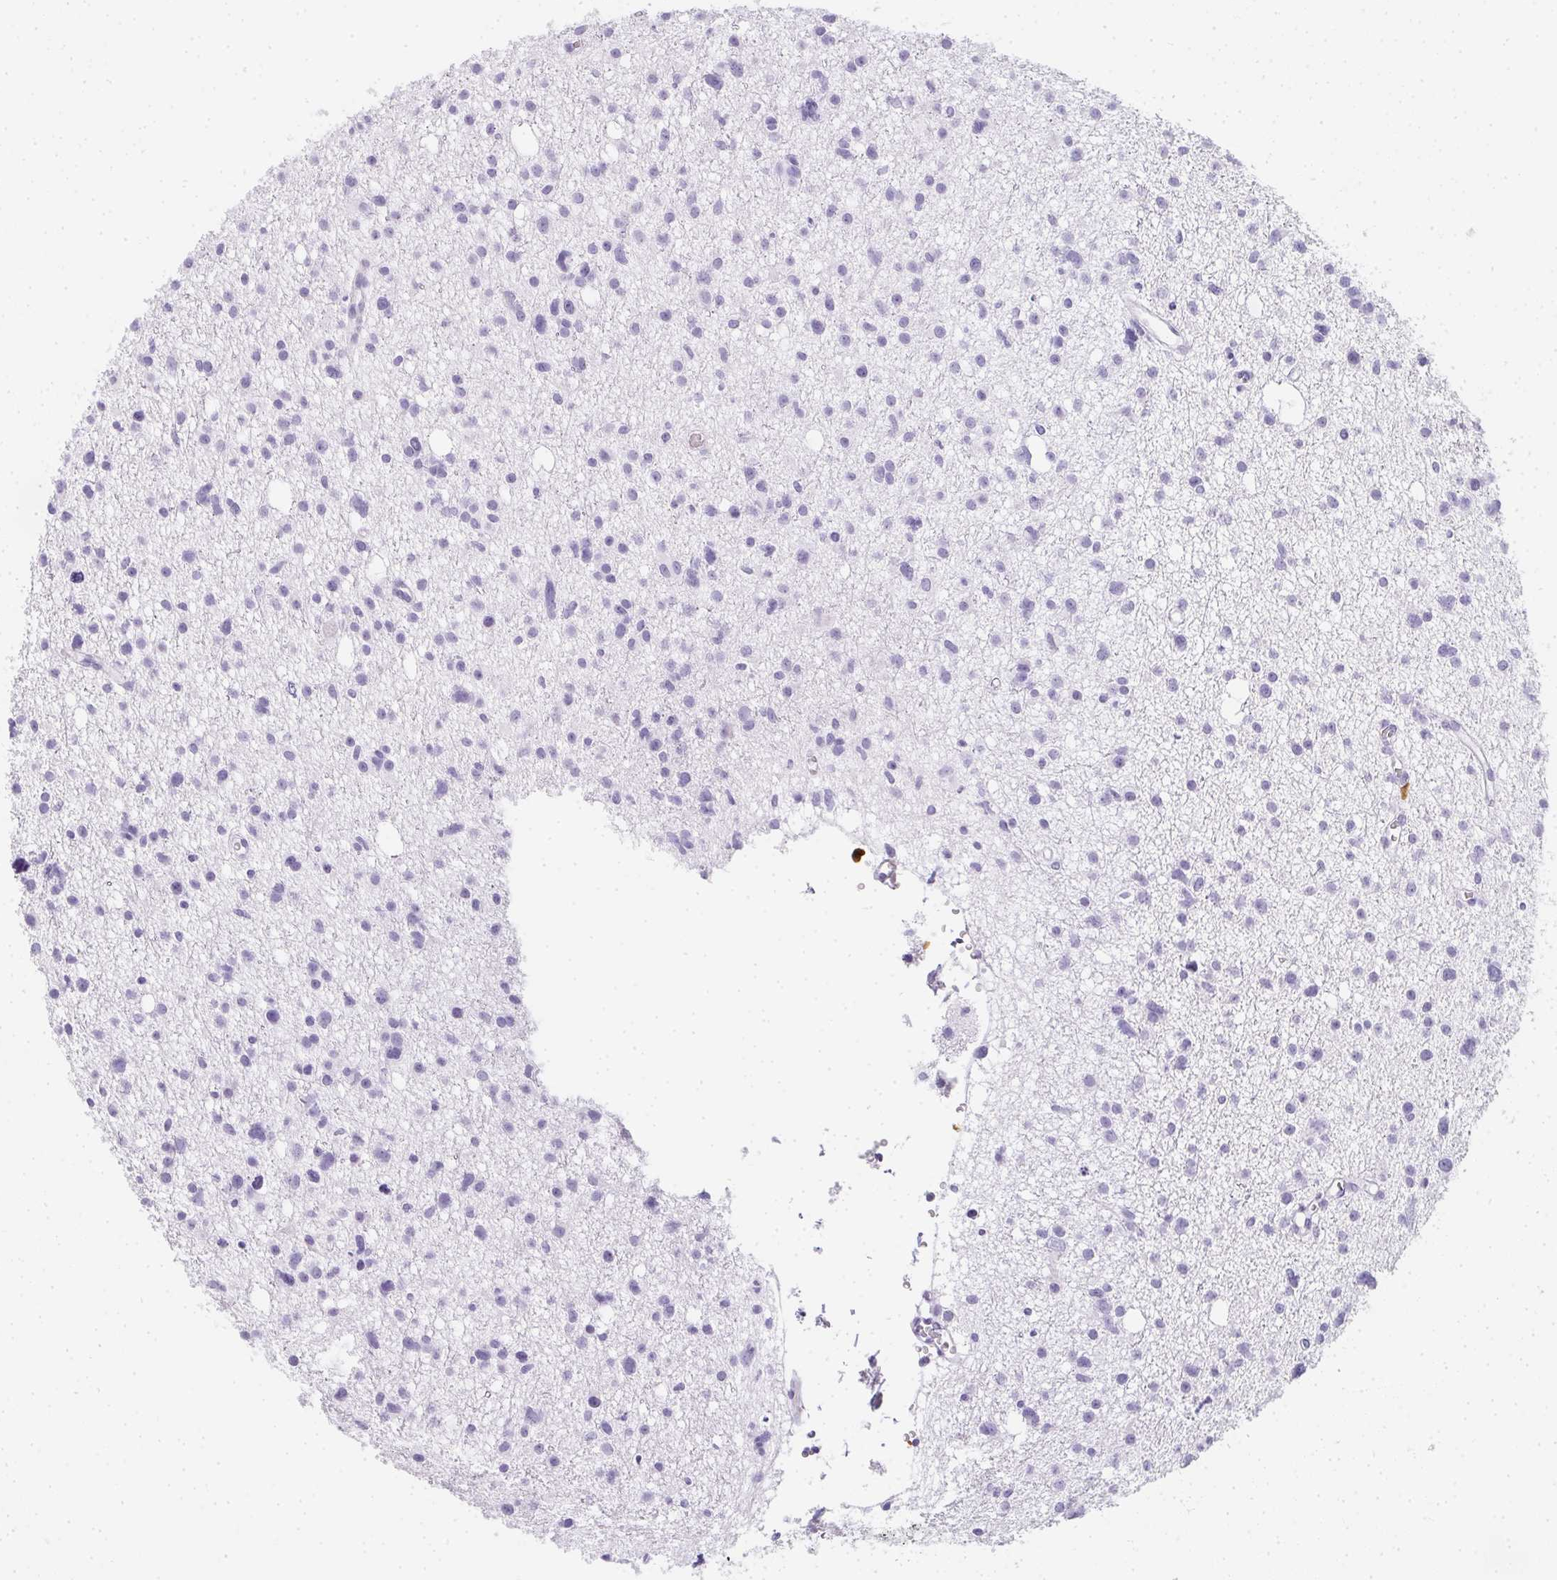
{"staining": {"intensity": "negative", "quantity": "none", "location": "none"}, "tissue": "glioma", "cell_type": "Tumor cells", "image_type": "cancer", "snomed": [{"axis": "morphology", "description": "Glioma, malignant, High grade"}, {"axis": "topography", "description": "Brain"}], "caption": "Immunohistochemistry of glioma demonstrates no positivity in tumor cells.", "gene": "HK3", "patient": {"sex": "male", "age": 23}}